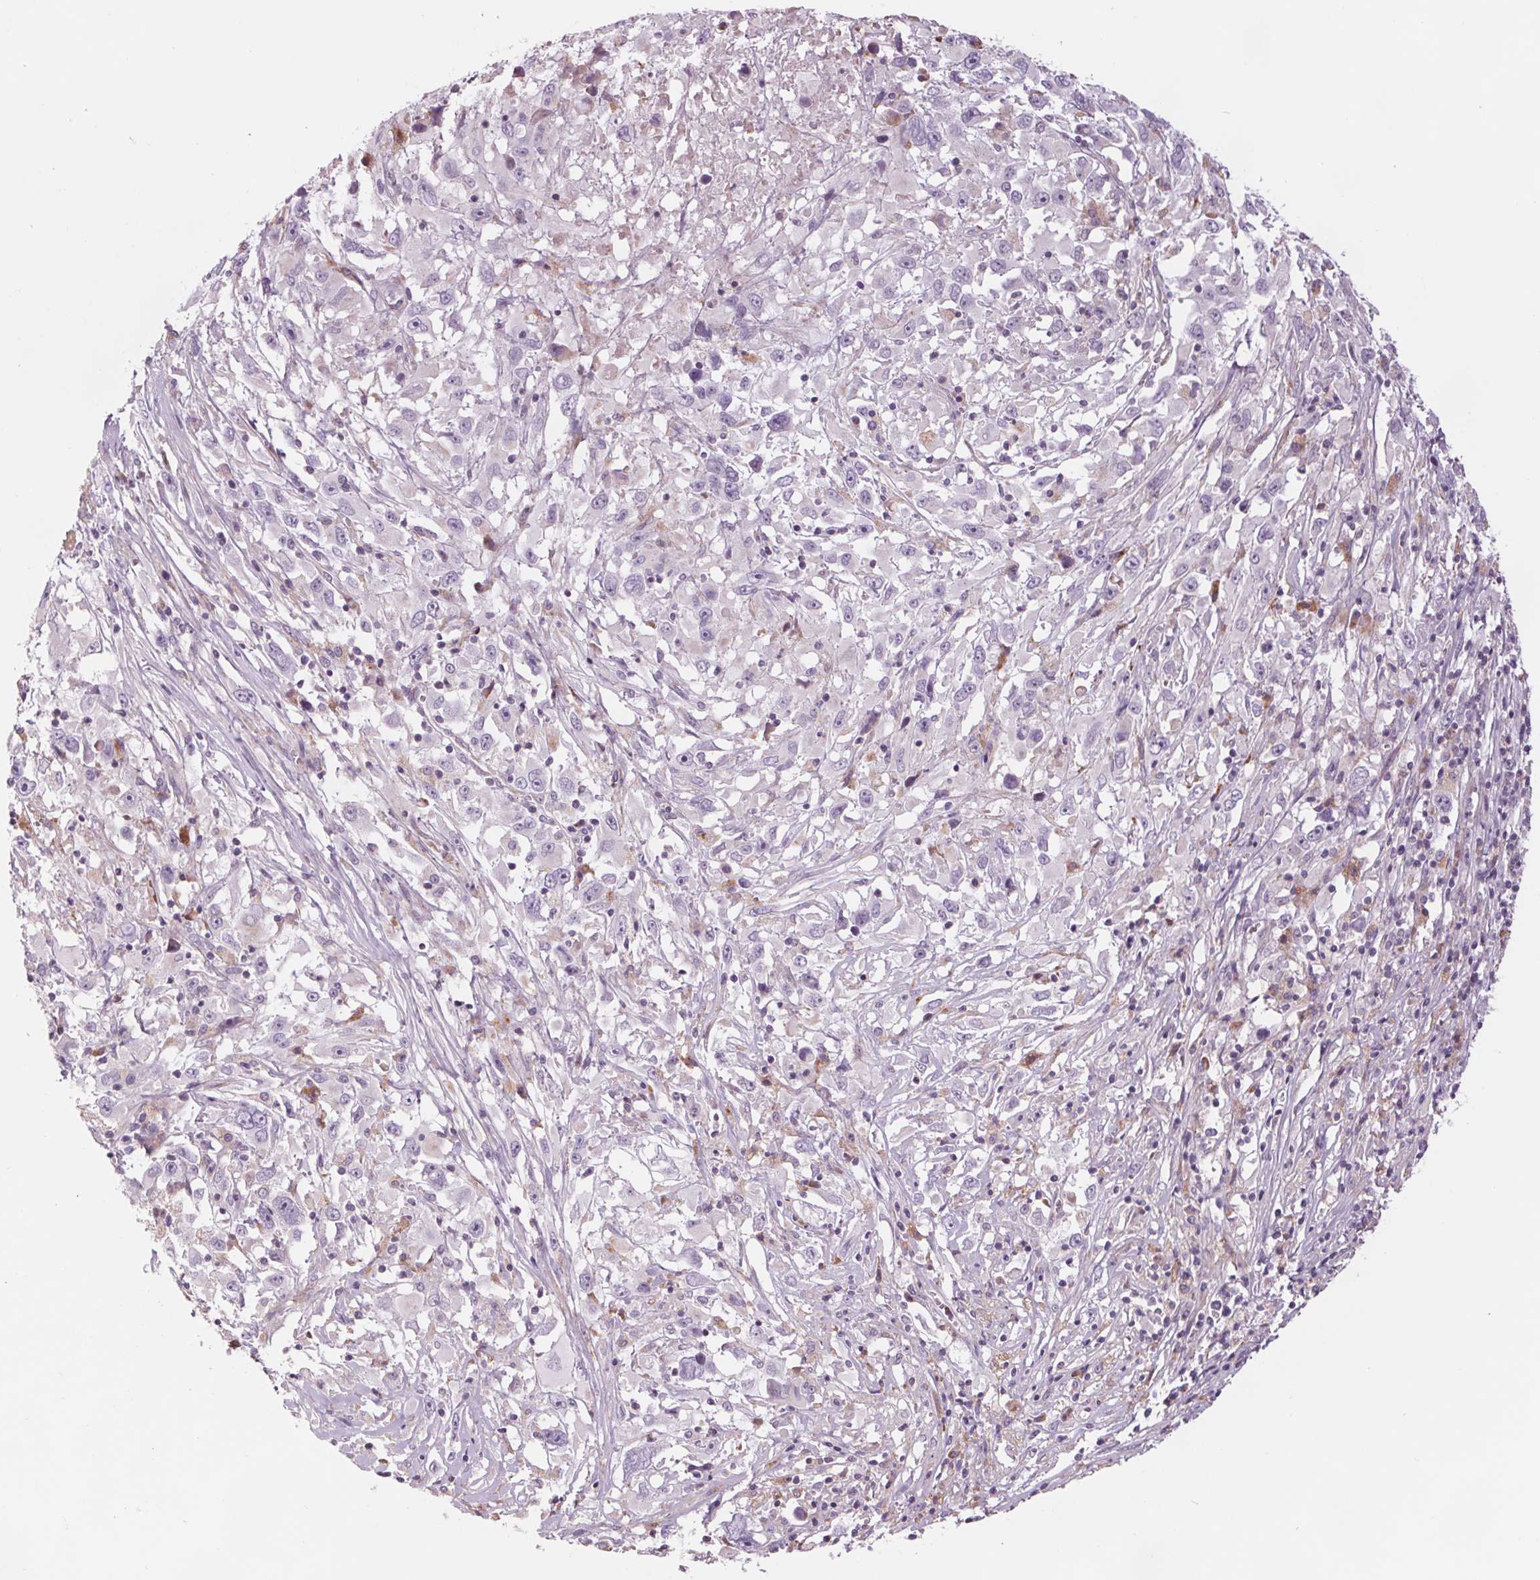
{"staining": {"intensity": "negative", "quantity": "none", "location": "none"}, "tissue": "melanoma", "cell_type": "Tumor cells", "image_type": "cancer", "snomed": [{"axis": "morphology", "description": "Malignant melanoma, Metastatic site"}, {"axis": "topography", "description": "Soft tissue"}], "caption": "A high-resolution photomicrograph shows IHC staining of malignant melanoma (metastatic site), which exhibits no significant positivity in tumor cells.", "gene": "SAMD5", "patient": {"sex": "male", "age": 50}}